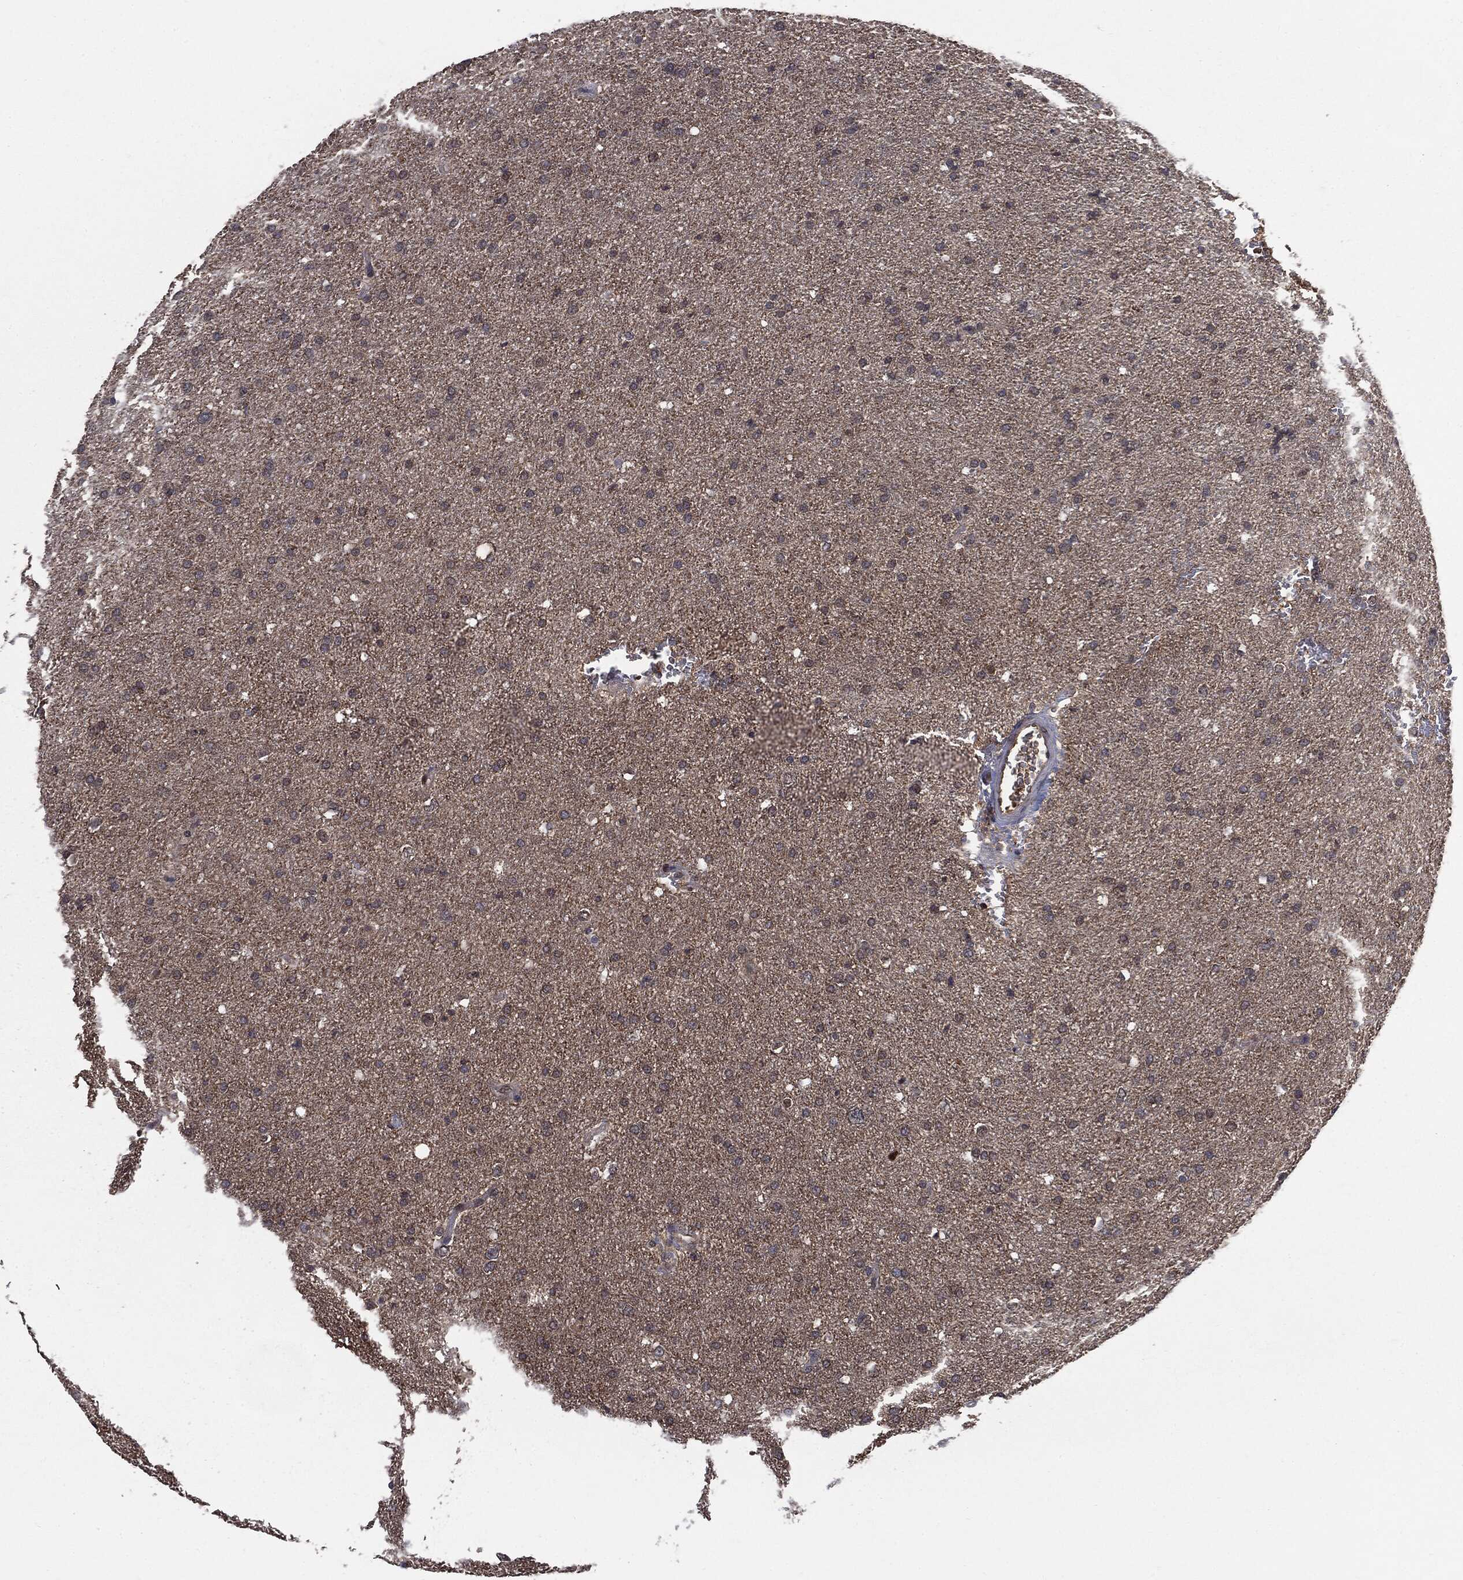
{"staining": {"intensity": "negative", "quantity": "none", "location": "none"}, "tissue": "glioma", "cell_type": "Tumor cells", "image_type": "cancer", "snomed": [{"axis": "morphology", "description": "Glioma, malignant, Low grade"}, {"axis": "topography", "description": "Brain"}], "caption": "This is an immunohistochemistry (IHC) photomicrograph of glioma. There is no positivity in tumor cells.", "gene": "GPI", "patient": {"sex": "female", "age": 37}}